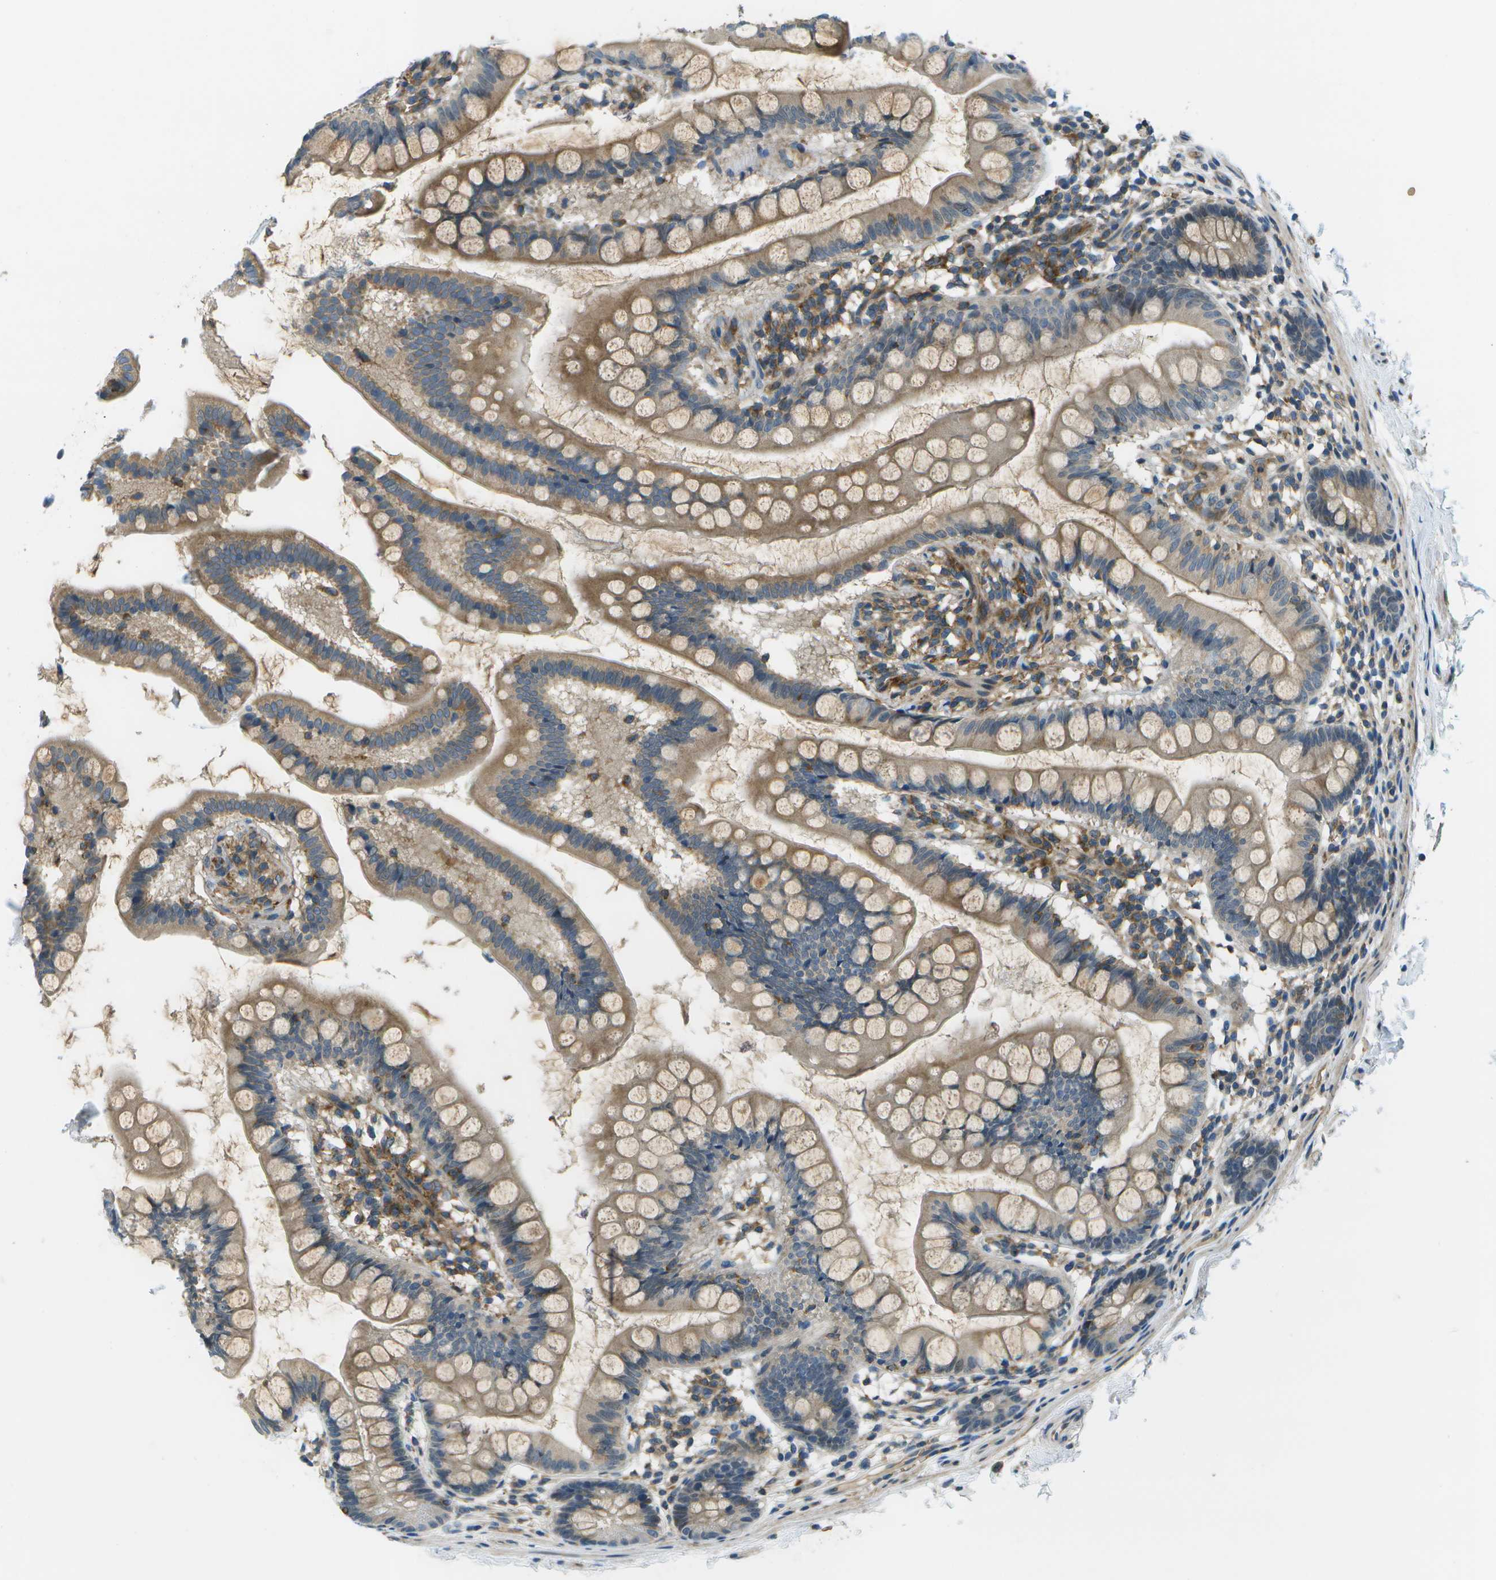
{"staining": {"intensity": "moderate", "quantity": ">75%", "location": "cytoplasmic/membranous"}, "tissue": "small intestine", "cell_type": "Glandular cells", "image_type": "normal", "snomed": [{"axis": "morphology", "description": "Normal tissue, NOS"}, {"axis": "topography", "description": "Small intestine"}], "caption": "Normal small intestine exhibits moderate cytoplasmic/membranous expression in approximately >75% of glandular cells (Stains: DAB in brown, nuclei in blue, Microscopy: brightfield microscopy at high magnification)..", "gene": "CTIF", "patient": {"sex": "female", "age": 84}}